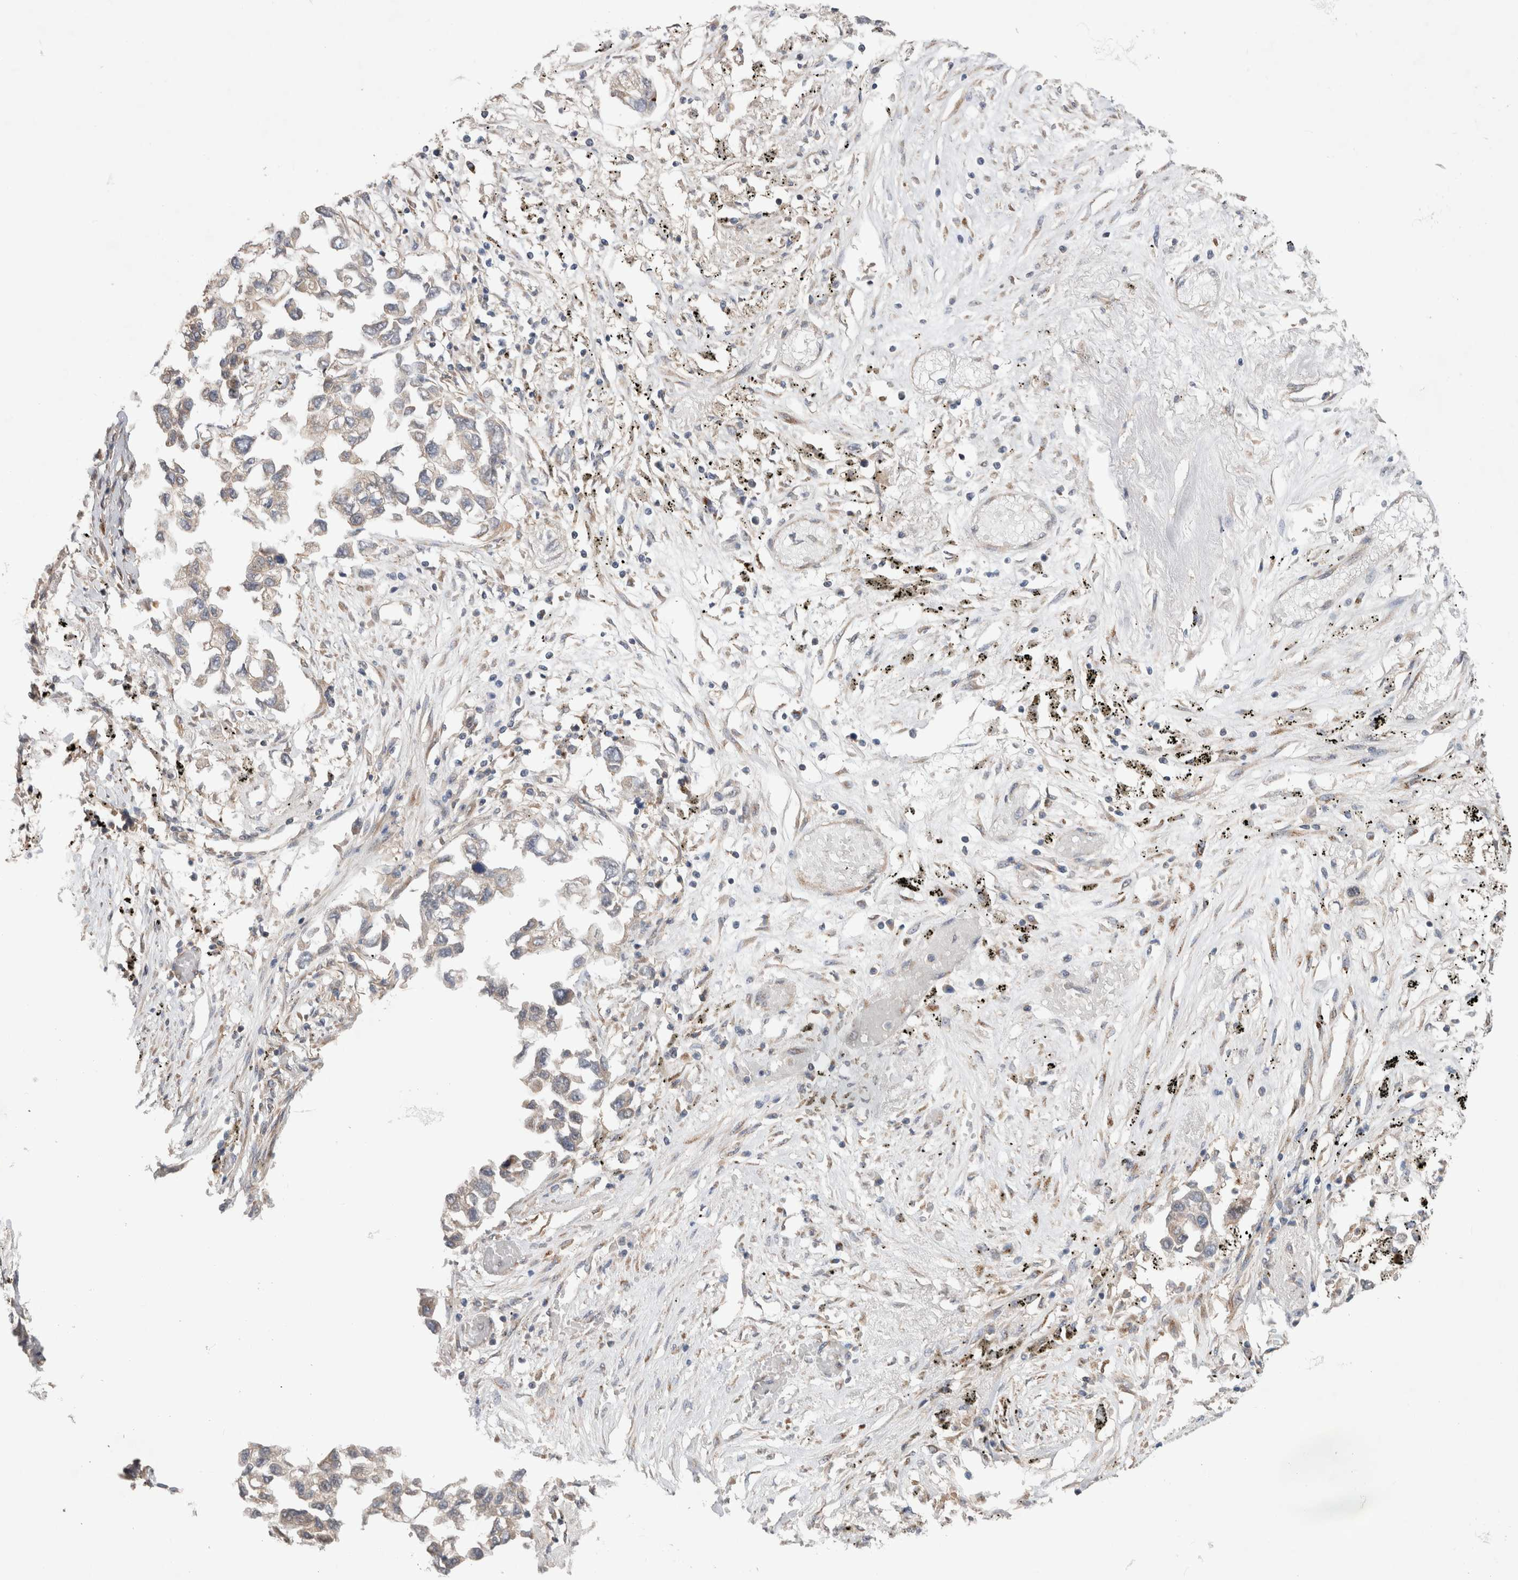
{"staining": {"intensity": "negative", "quantity": "none", "location": "none"}, "tissue": "lung cancer", "cell_type": "Tumor cells", "image_type": "cancer", "snomed": [{"axis": "morphology", "description": "Inflammation, NOS"}, {"axis": "morphology", "description": "Adenocarcinoma, NOS"}, {"axis": "topography", "description": "Lung"}], "caption": "Tumor cells are negative for protein expression in human lung adenocarcinoma.", "gene": "TRIM5", "patient": {"sex": "male", "age": 63}}